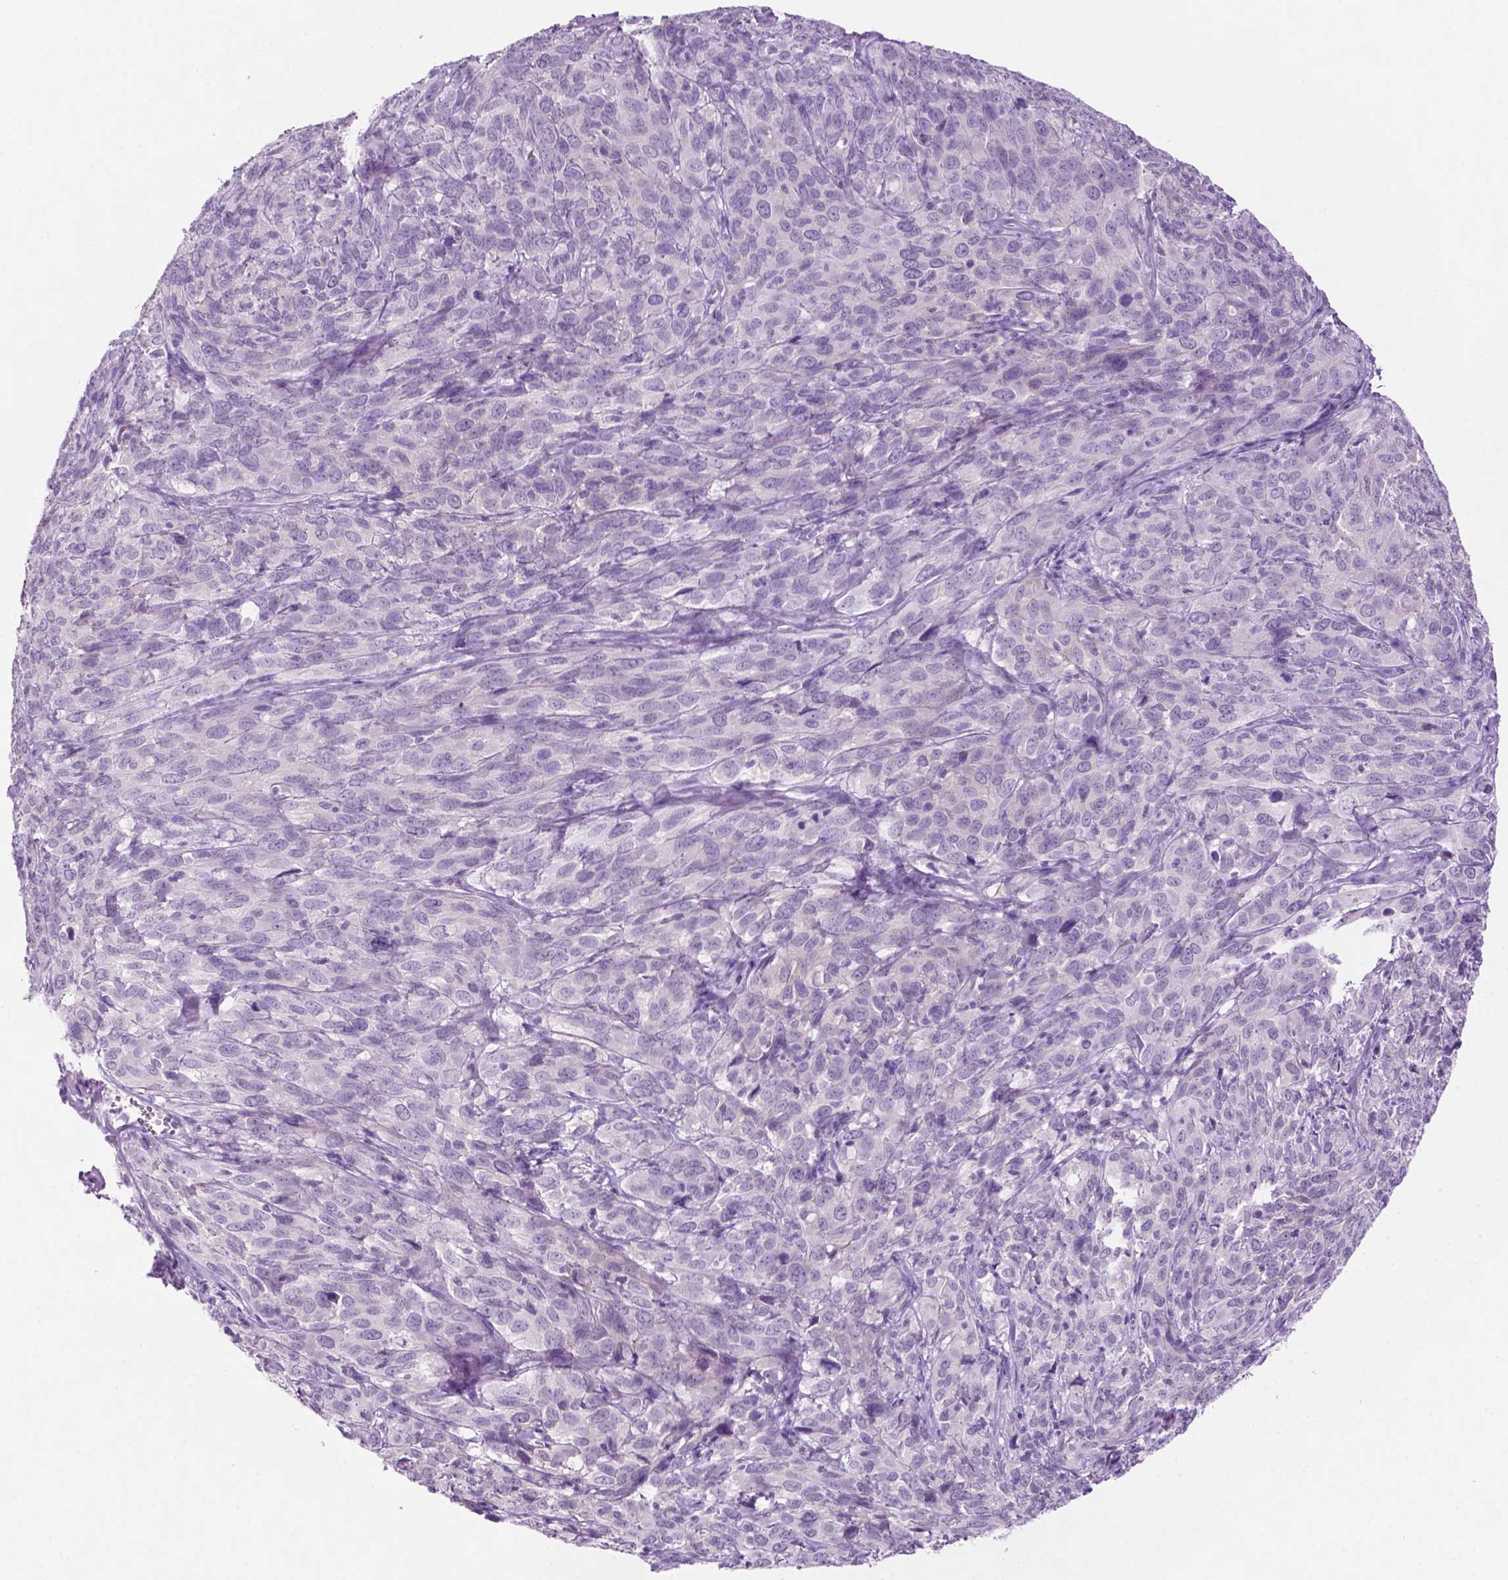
{"staining": {"intensity": "negative", "quantity": "none", "location": "none"}, "tissue": "cervical cancer", "cell_type": "Tumor cells", "image_type": "cancer", "snomed": [{"axis": "morphology", "description": "Squamous cell carcinoma, NOS"}, {"axis": "topography", "description": "Cervix"}], "caption": "Immunohistochemistry histopathology image of squamous cell carcinoma (cervical) stained for a protein (brown), which exhibits no positivity in tumor cells. Nuclei are stained in blue.", "gene": "PHGR1", "patient": {"sex": "female", "age": 51}}